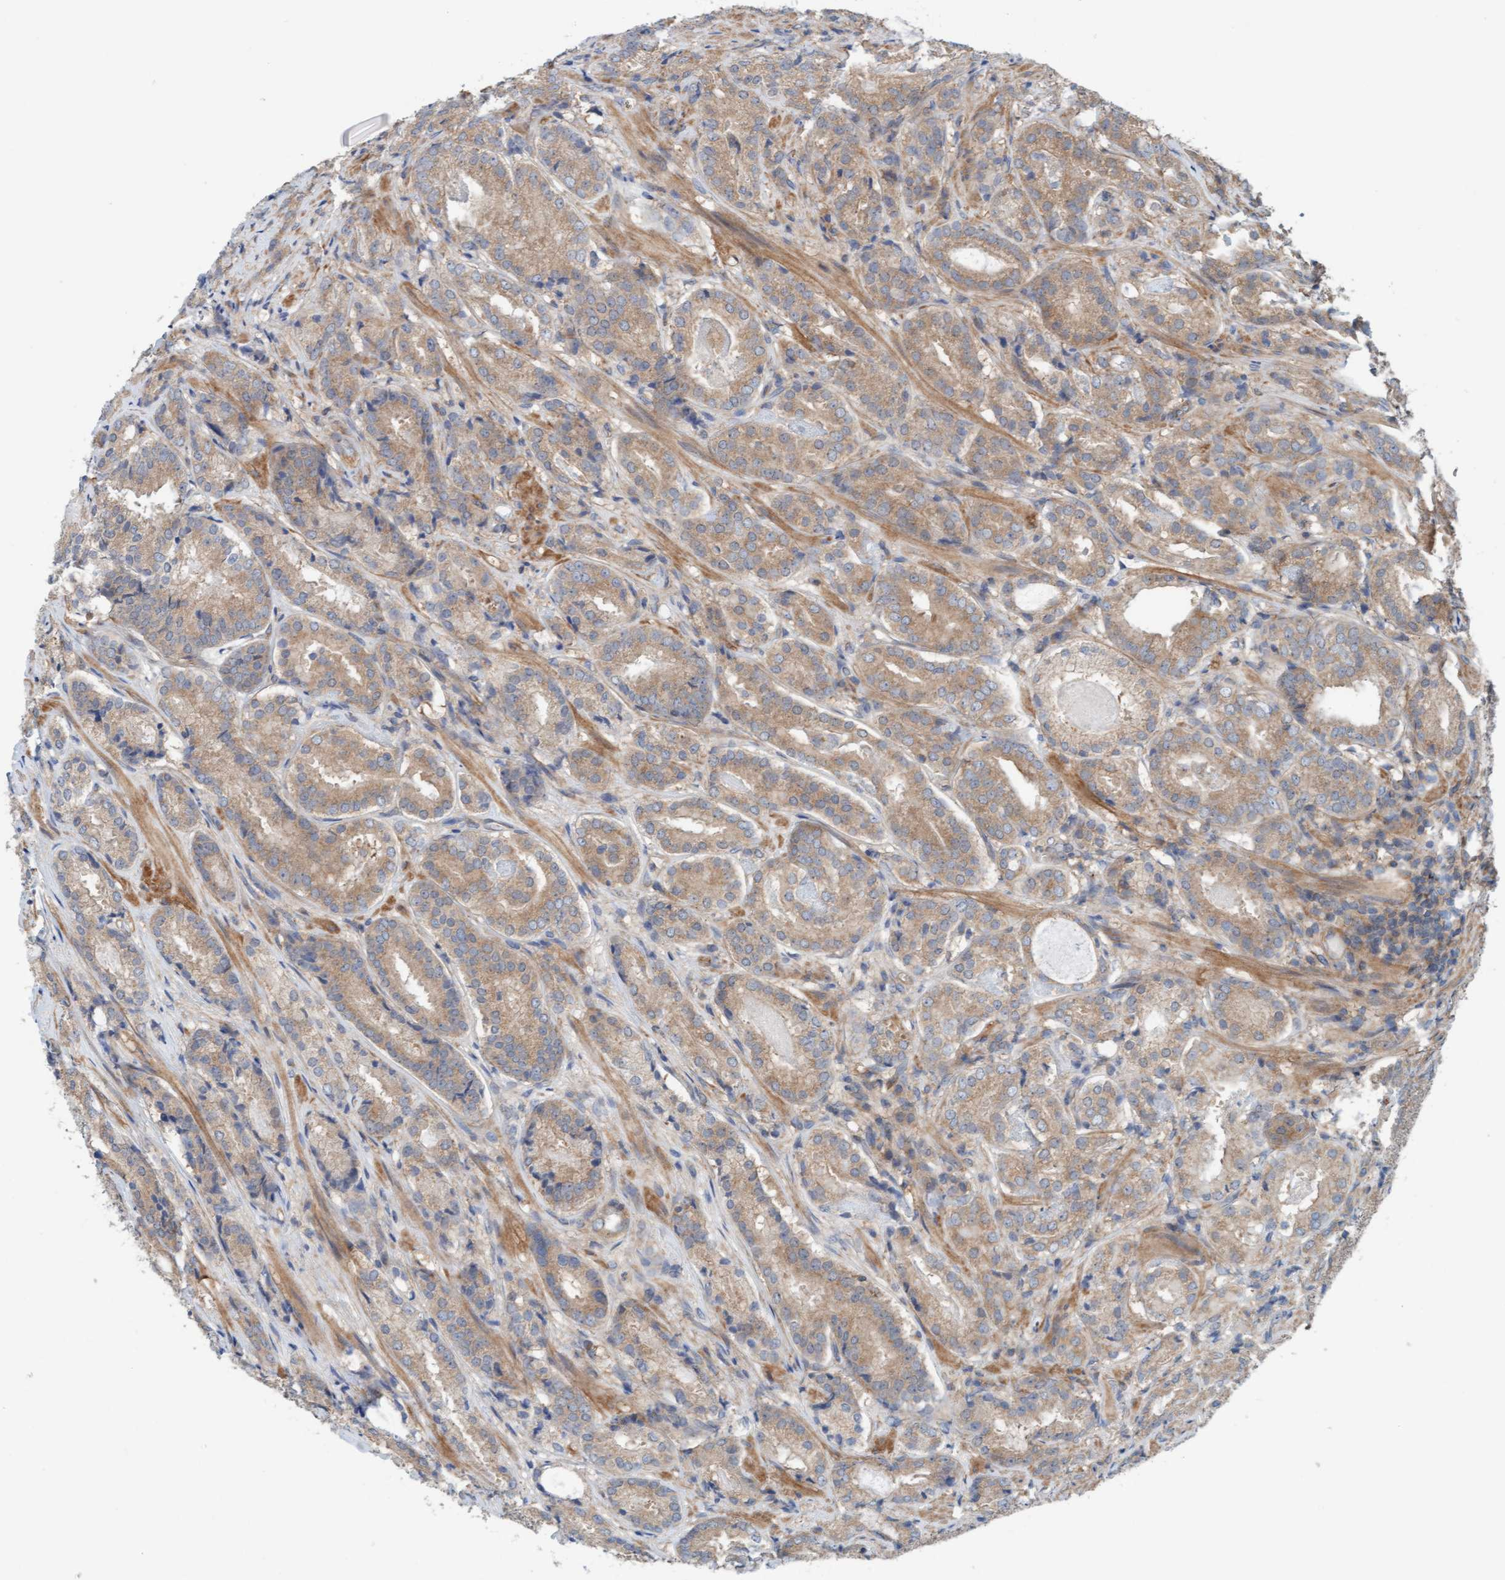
{"staining": {"intensity": "moderate", "quantity": ">75%", "location": "cytoplasmic/membranous"}, "tissue": "prostate cancer", "cell_type": "Tumor cells", "image_type": "cancer", "snomed": [{"axis": "morphology", "description": "Adenocarcinoma, Low grade"}, {"axis": "topography", "description": "Prostate"}], "caption": "Immunohistochemistry (IHC) histopathology image of human prostate low-grade adenocarcinoma stained for a protein (brown), which shows medium levels of moderate cytoplasmic/membranous staining in about >75% of tumor cells.", "gene": "UBAP1", "patient": {"sex": "male", "age": 69}}